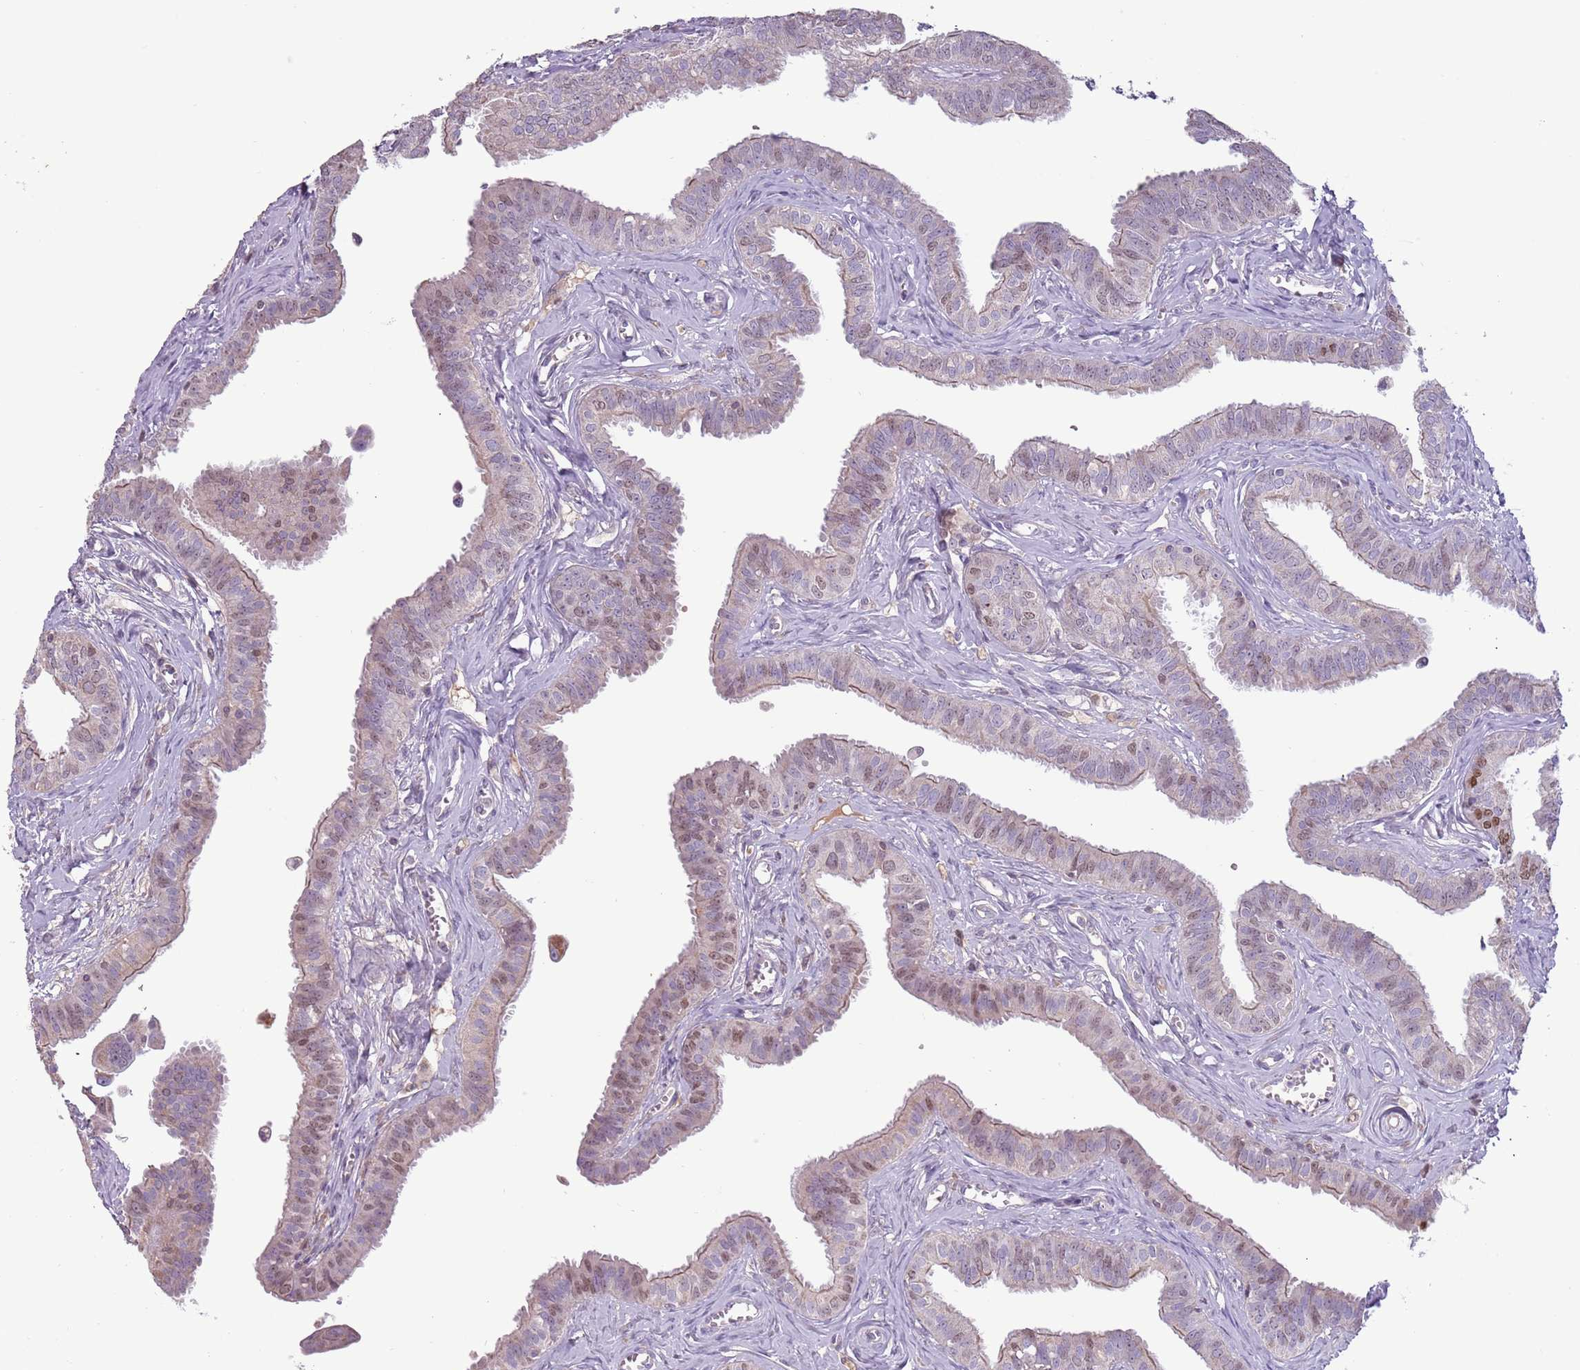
{"staining": {"intensity": "moderate", "quantity": "25%-75%", "location": "cytoplasmic/membranous,nuclear"}, "tissue": "fallopian tube", "cell_type": "Glandular cells", "image_type": "normal", "snomed": [{"axis": "morphology", "description": "Normal tissue, NOS"}, {"axis": "morphology", "description": "Carcinoma, NOS"}, {"axis": "topography", "description": "Fallopian tube"}, {"axis": "topography", "description": "Ovary"}], "caption": "Immunohistochemical staining of normal human fallopian tube reveals 25%-75% levels of moderate cytoplasmic/membranous,nuclear protein expression in about 25%-75% of glandular cells.", "gene": "SYS1", "patient": {"sex": "female", "age": 59}}